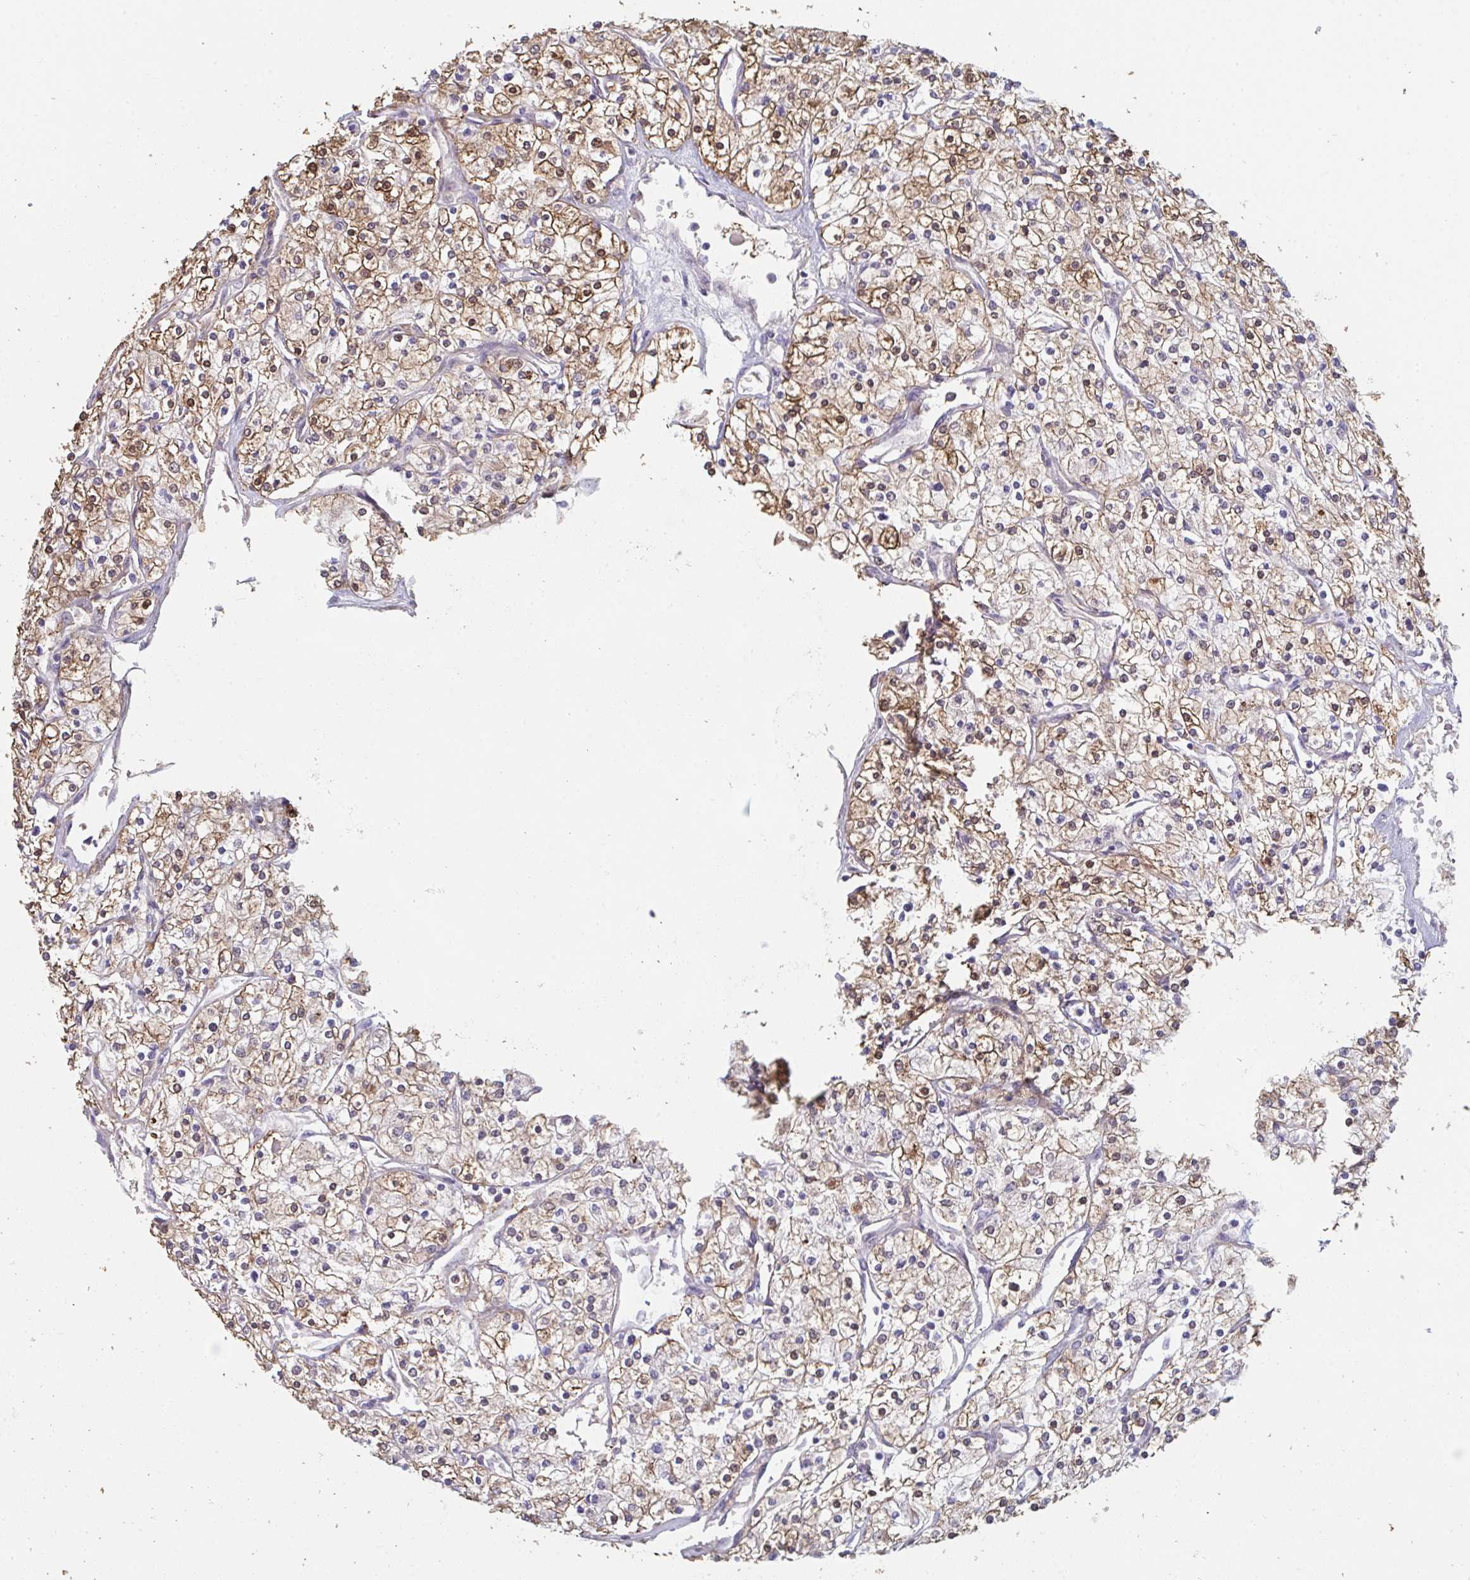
{"staining": {"intensity": "moderate", "quantity": ">75%", "location": "cytoplasmic/membranous"}, "tissue": "renal cancer", "cell_type": "Tumor cells", "image_type": "cancer", "snomed": [{"axis": "morphology", "description": "Adenocarcinoma, NOS"}, {"axis": "topography", "description": "Kidney"}], "caption": "Brown immunohistochemical staining in human renal cancer (adenocarcinoma) shows moderate cytoplasmic/membranous expression in about >75% of tumor cells. (Brightfield microscopy of DAB IHC at high magnification).", "gene": "ACD", "patient": {"sex": "male", "age": 80}}